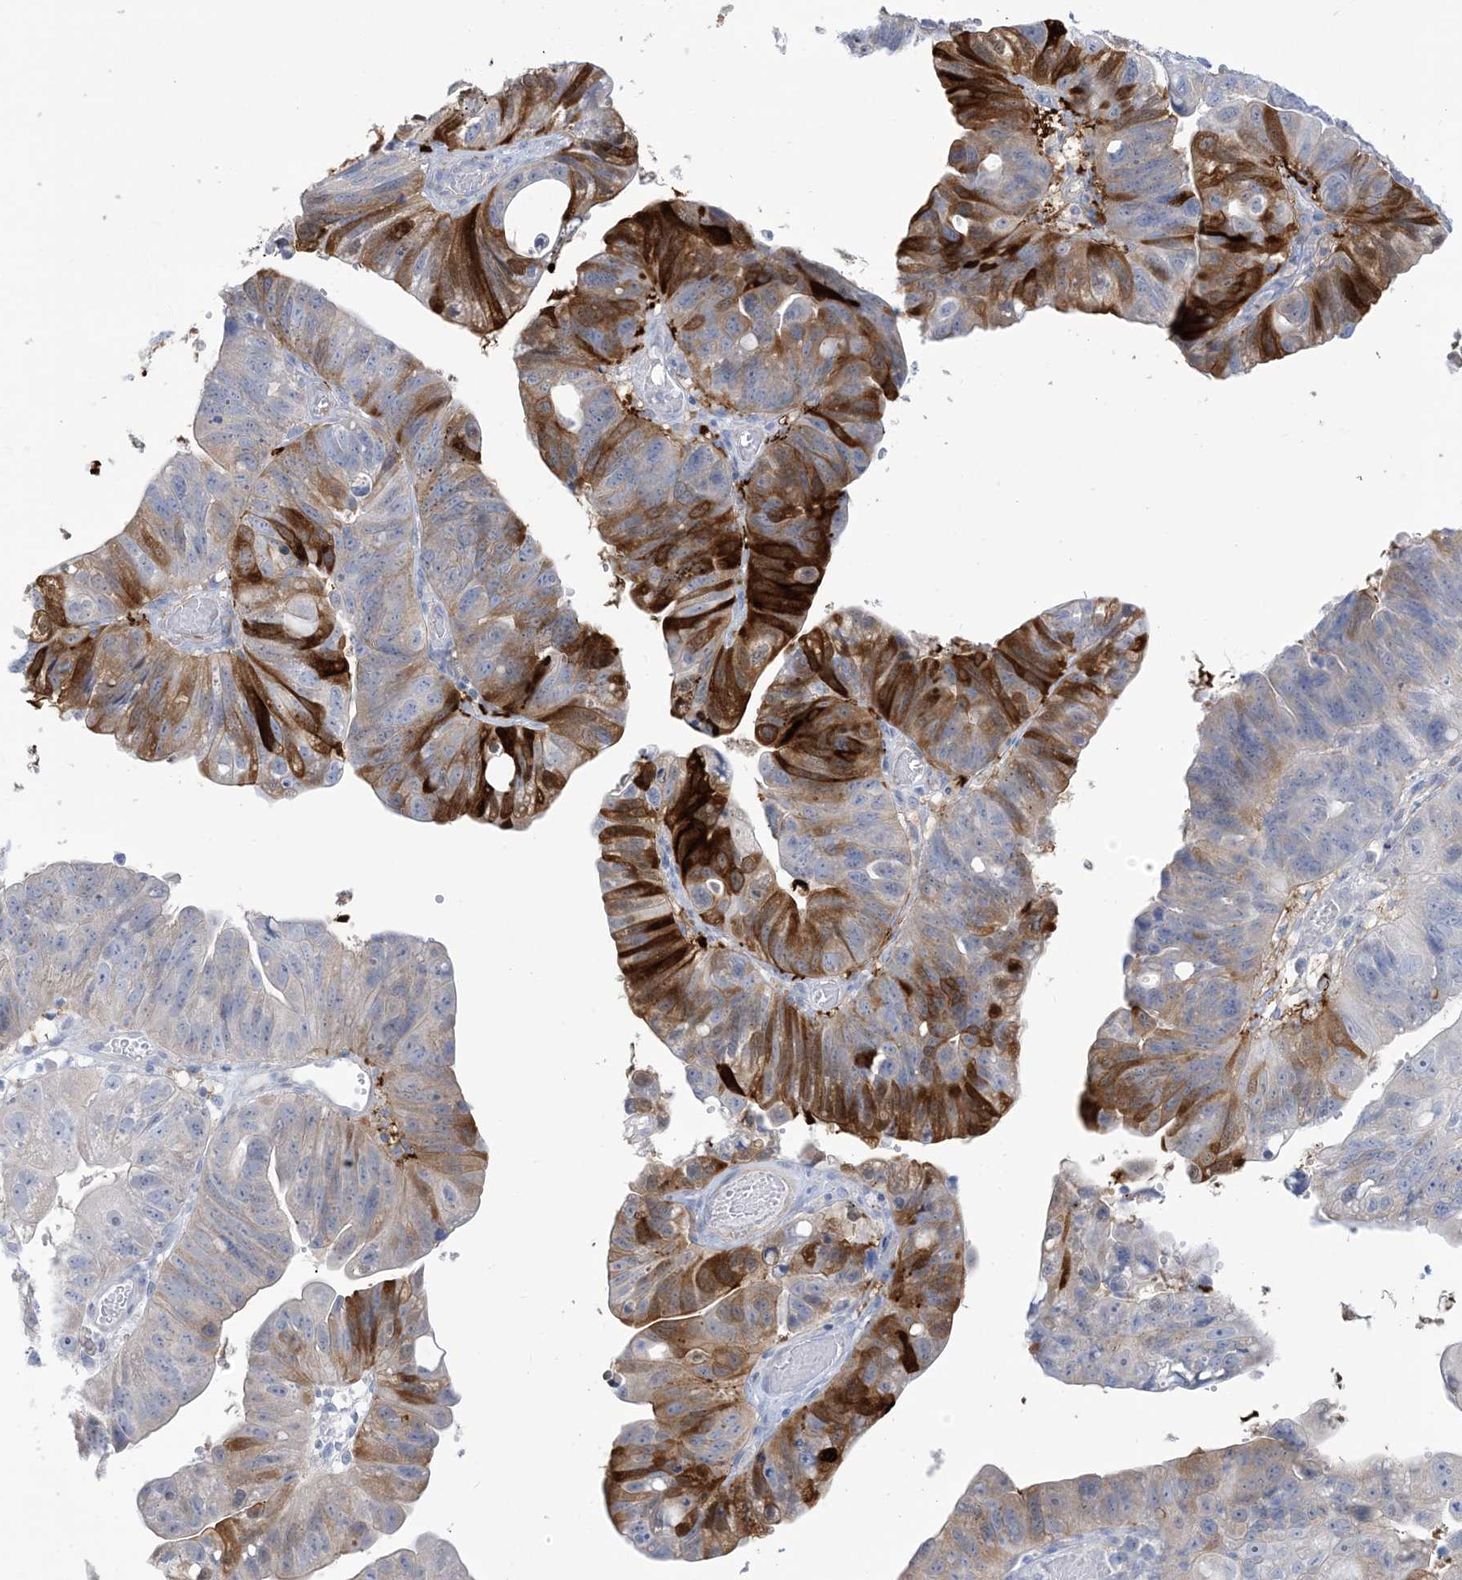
{"staining": {"intensity": "strong", "quantity": "25%-75%", "location": "cytoplasmic/membranous"}, "tissue": "stomach cancer", "cell_type": "Tumor cells", "image_type": "cancer", "snomed": [{"axis": "morphology", "description": "Adenocarcinoma, NOS"}, {"axis": "topography", "description": "Stomach"}], "caption": "A high amount of strong cytoplasmic/membranous positivity is identified in about 25%-75% of tumor cells in stomach cancer (adenocarcinoma) tissue.", "gene": "MARS2", "patient": {"sex": "male", "age": 59}}